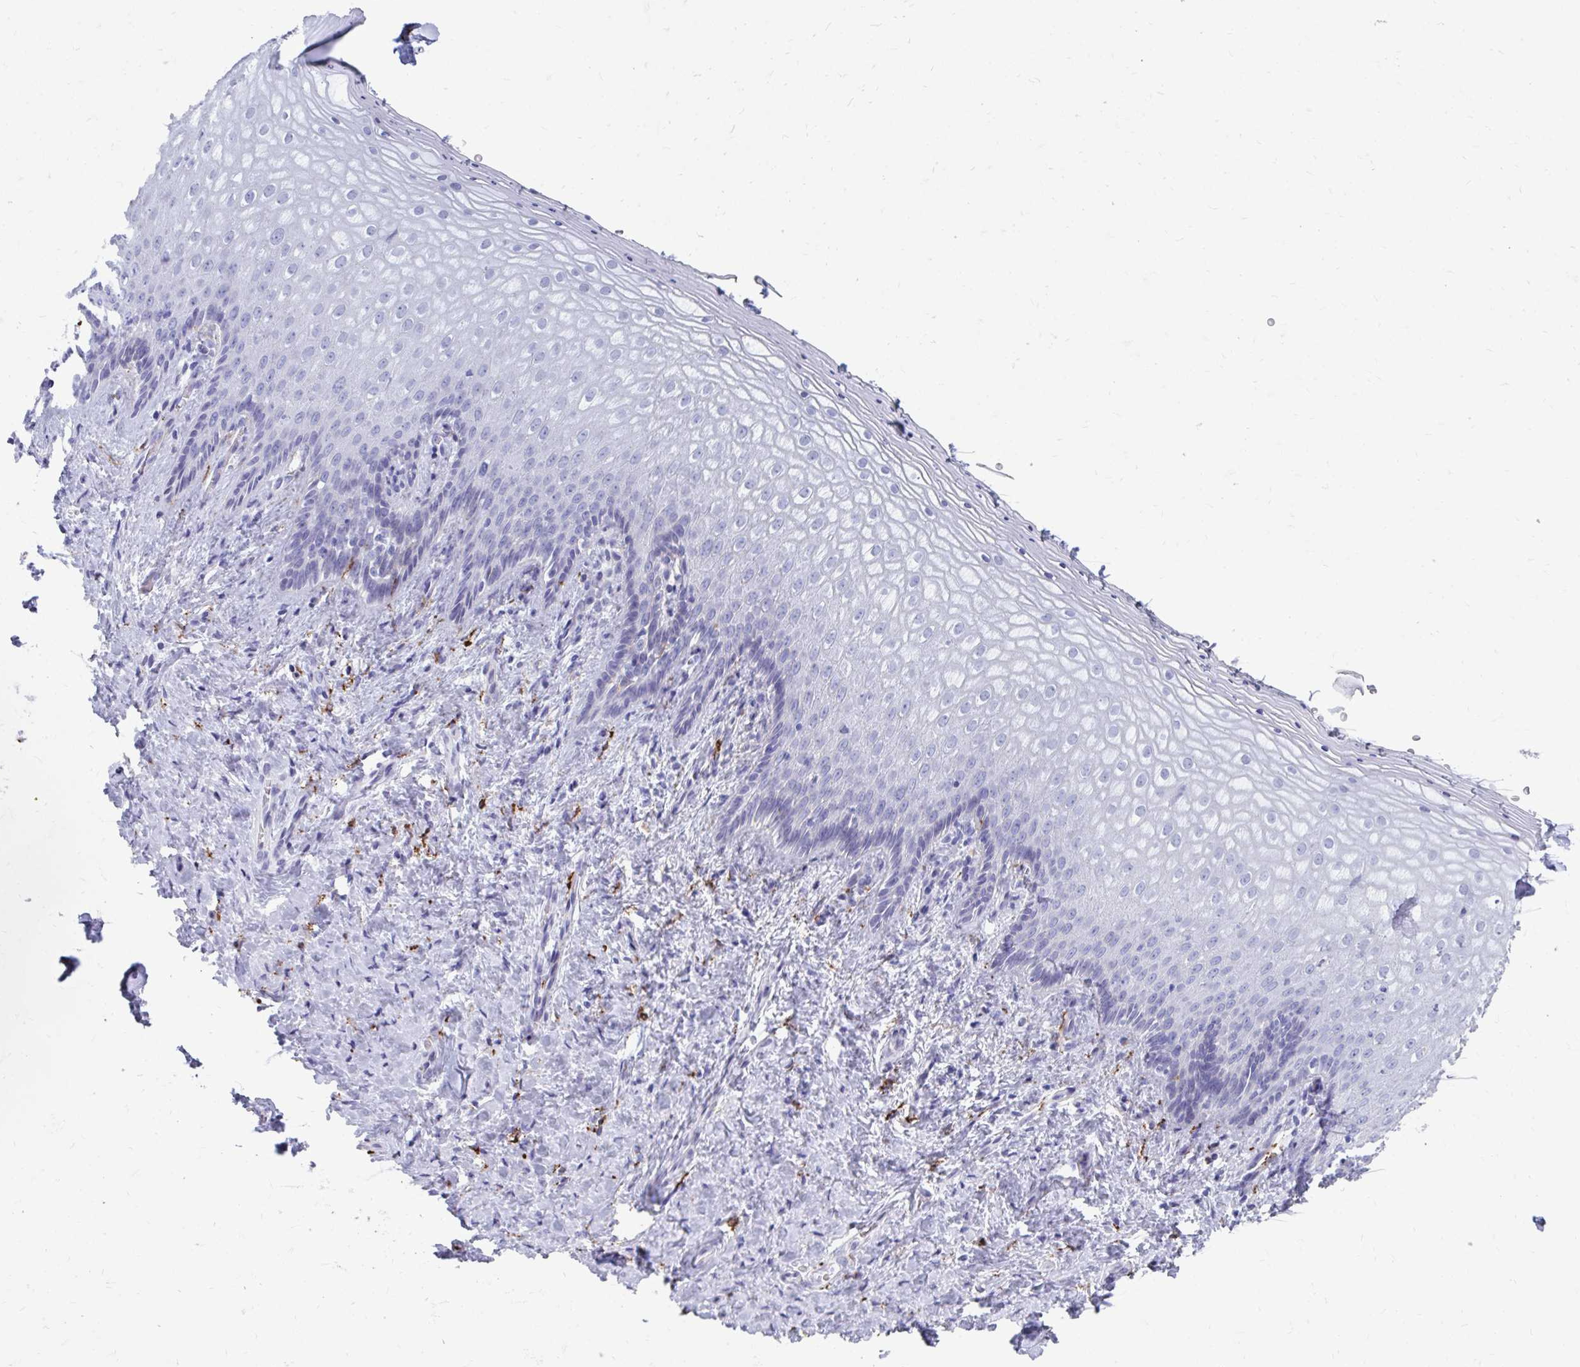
{"staining": {"intensity": "negative", "quantity": "none", "location": "none"}, "tissue": "vagina", "cell_type": "Squamous epithelial cells", "image_type": "normal", "snomed": [{"axis": "morphology", "description": "Normal tissue, NOS"}, {"axis": "topography", "description": "Vagina"}], "caption": "This is a histopathology image of immunohistochemistry staining of normal vagina, which shows no staining in squamous epithelial cells.", "gene": "CD163", "patient": {"sex": "female", "age": 42}}